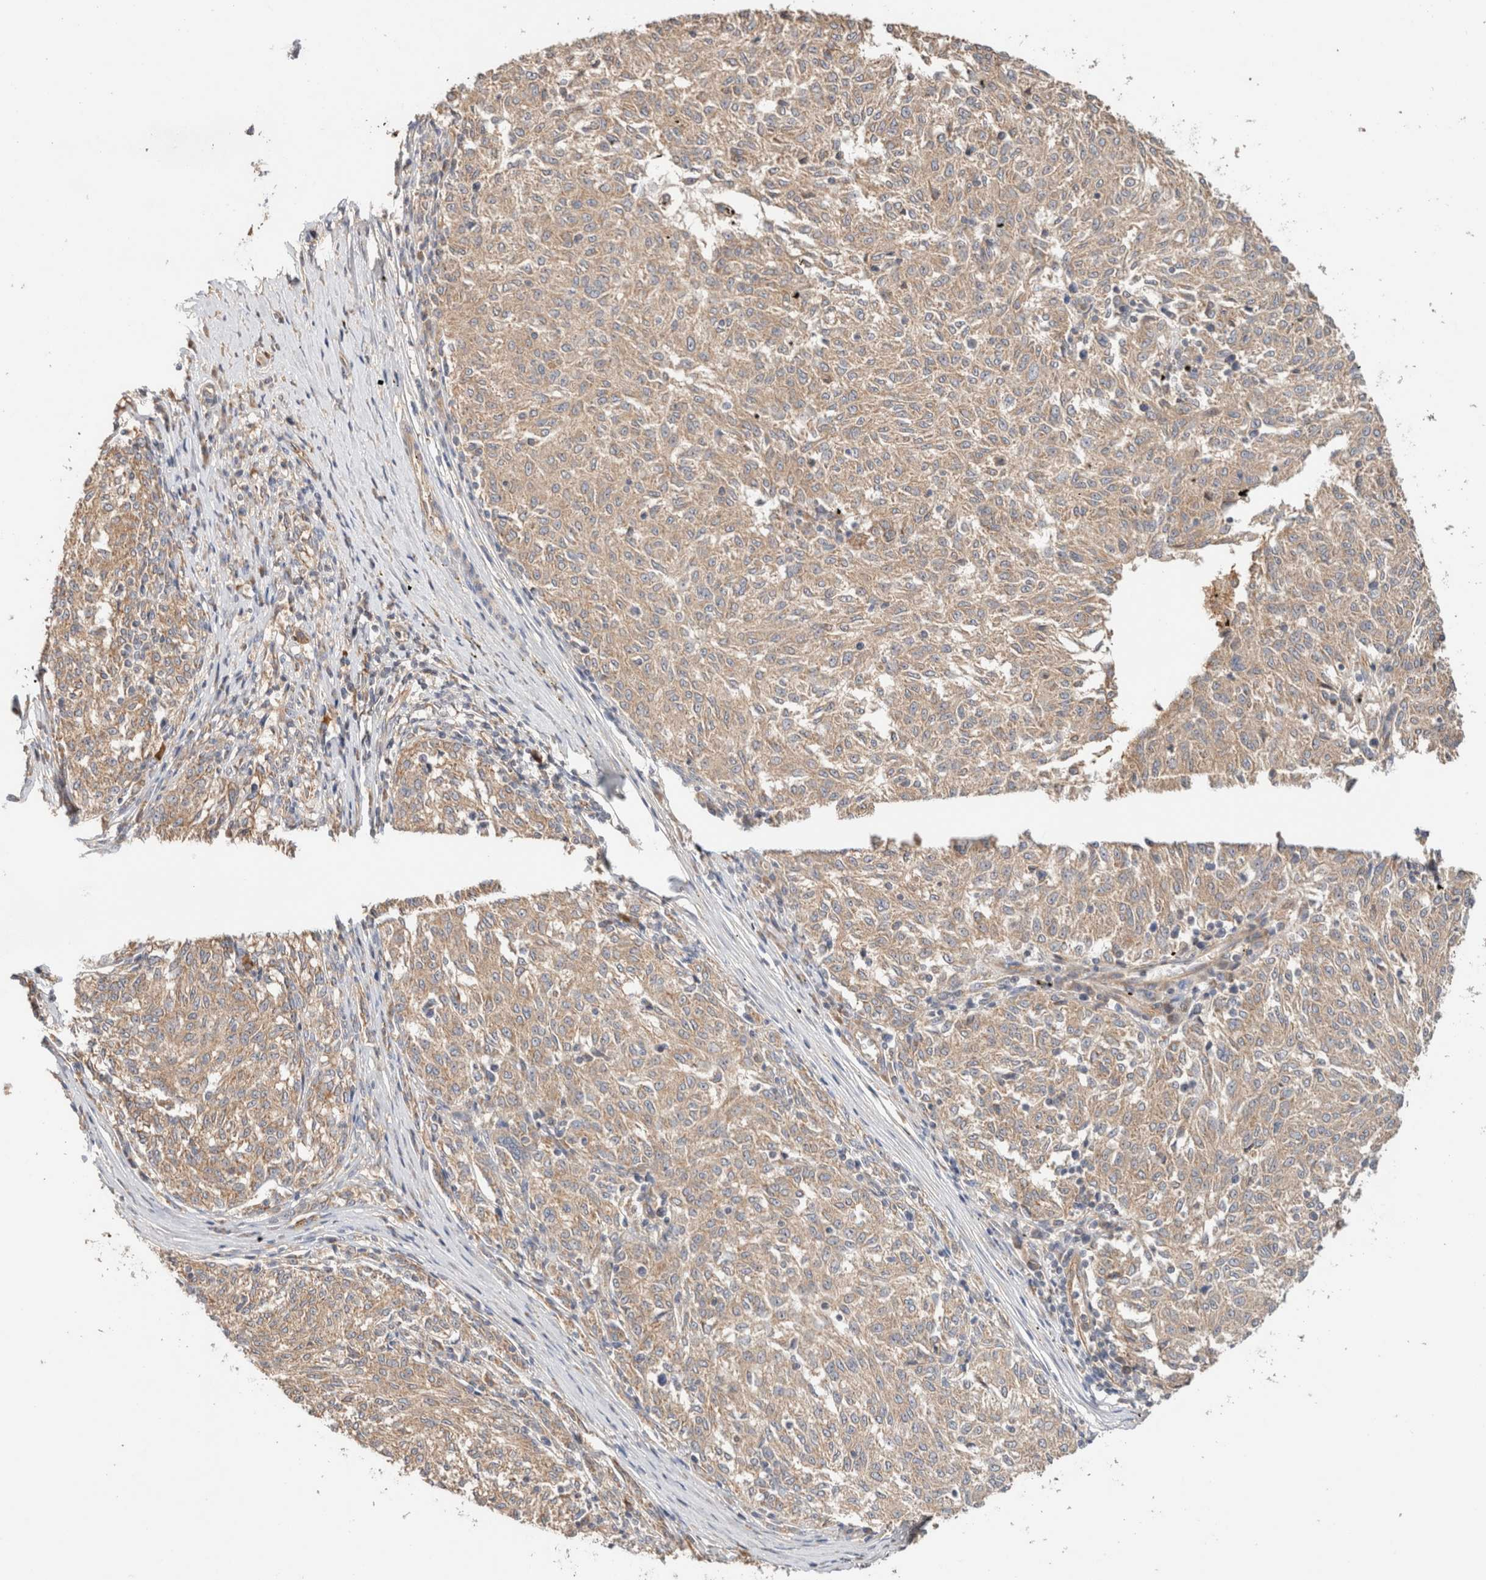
{"staining": {"intensity": "weak", "quantity": ">75%", "location": "cytoplasmic/membranous"}, "tissue": "melanoma", "cell_type": "Tumor cells", "image_type": "cancer", "snomed": [{"axis": "morphology", "description": "Malignant melanoma, NOS"}, {"axis": "topography", "description": "Skin"}], "caption": "Tumor cells exhibit low levels of weak cytoplasmic/membranous expression in approximately >75% of cells in human malignant melanoma.", "gene": "B3GNTL1", "patient": {"sex": "female", "age": 72}}